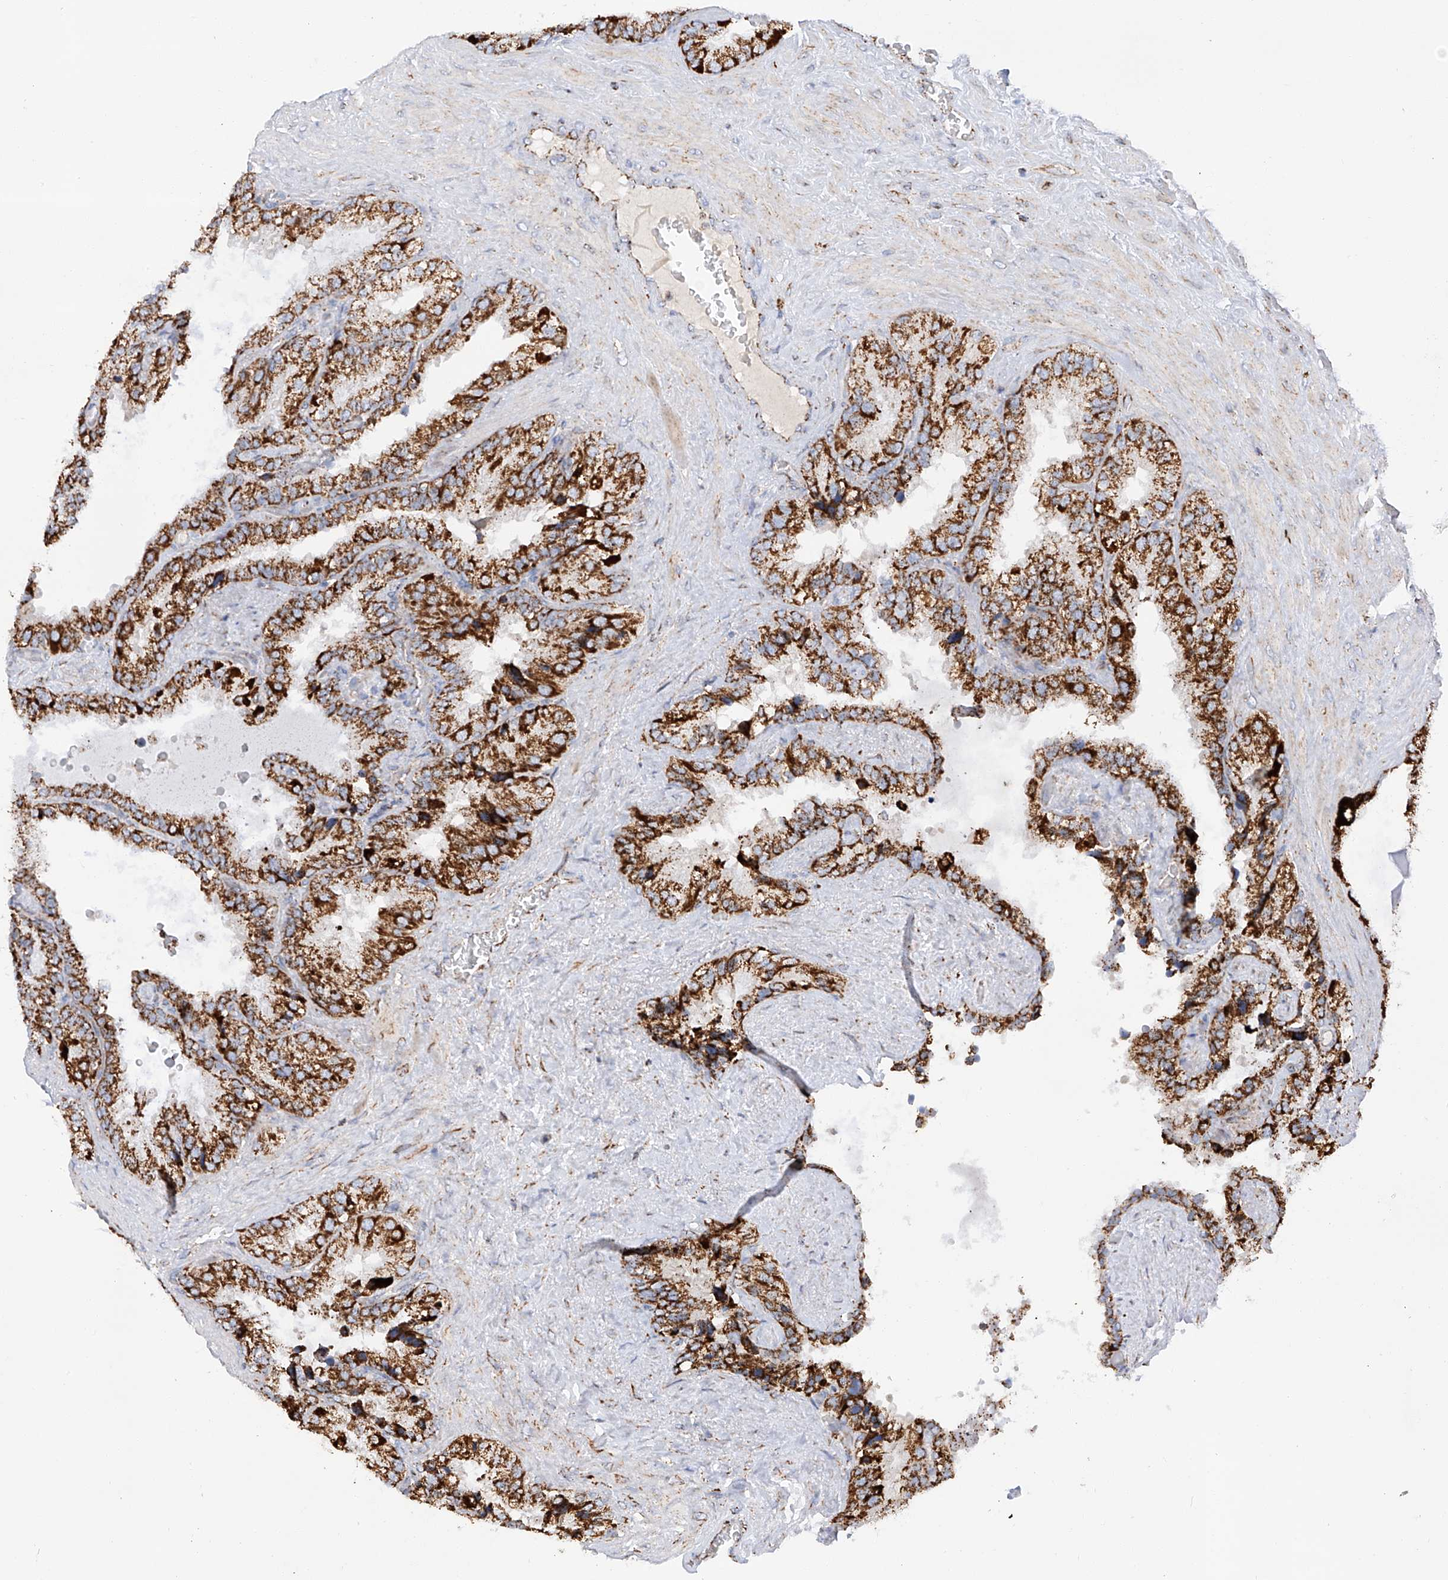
{"staining": {"intensity": "strong", "quantity": ">75%", "location": "cytoplasmic/membranous"}, "tissue": "seminal vesicle", "cell_type": "Glandular cells", "image_type": "normal", "snomed": [{"axis": "morphology", "description": "Normal tissue, NOS"}, {"axis": "topography", "description": "Prostate"}, {"axis": "topography", "description": "Seminal veicle"}], "caption": "IHC of normal human seminal vesicle demonstrates high levels of strong cytoplasmic/membranous staining in about >75% of glandular cells. Using DAB (3,3'-diaminobenzidine) (brown) and hematoxylin (blue) stains, captured at high magnification using brightfield microscopy.", "gene": "TTC27", "patient": {"sex": "male", "age": 68}}